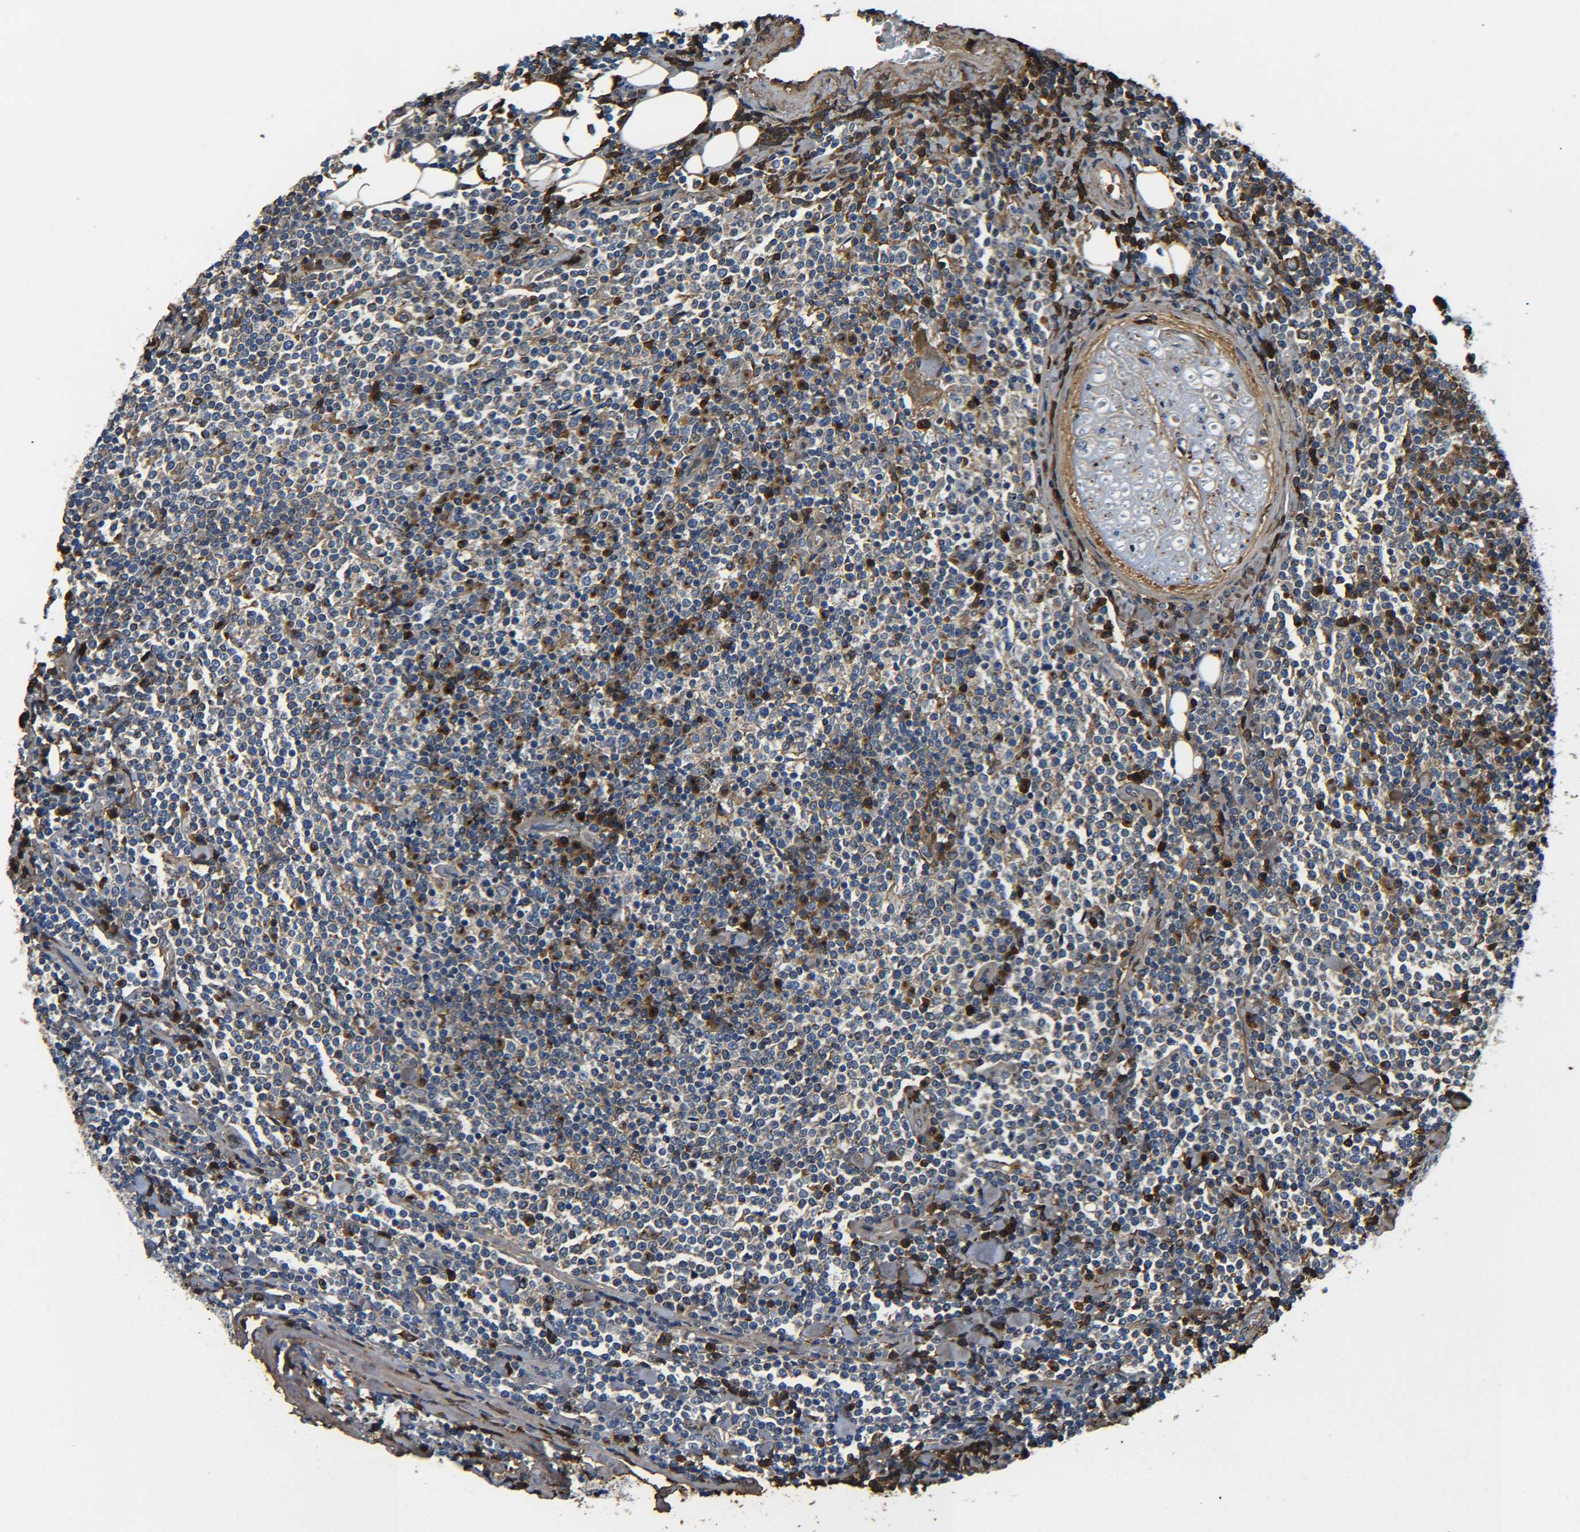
{"staining": {"intensity": "moderate", "quantity": "<25%", "location": "cytoplasmic/membranous"}, "tissue": "lymphoma", "cell_type": "Tumor cells", "image_type": "cancer", "snomed": [{"axis": "morphology", "description": "Malignant lymphoma, non-Hodgkin's type, Low grade"}, {"axis": "topography", "description": "Soft tissue"}], "caption": "IHC of human low-grade malignant lymphoma, non-Hodgkin's type reveals low levels of moderate cytoplasmic/membranous staining in approximately <25% of tumor cells.", "gene": "RAB1B", "patient": {"sex": "male", "age": 92}}